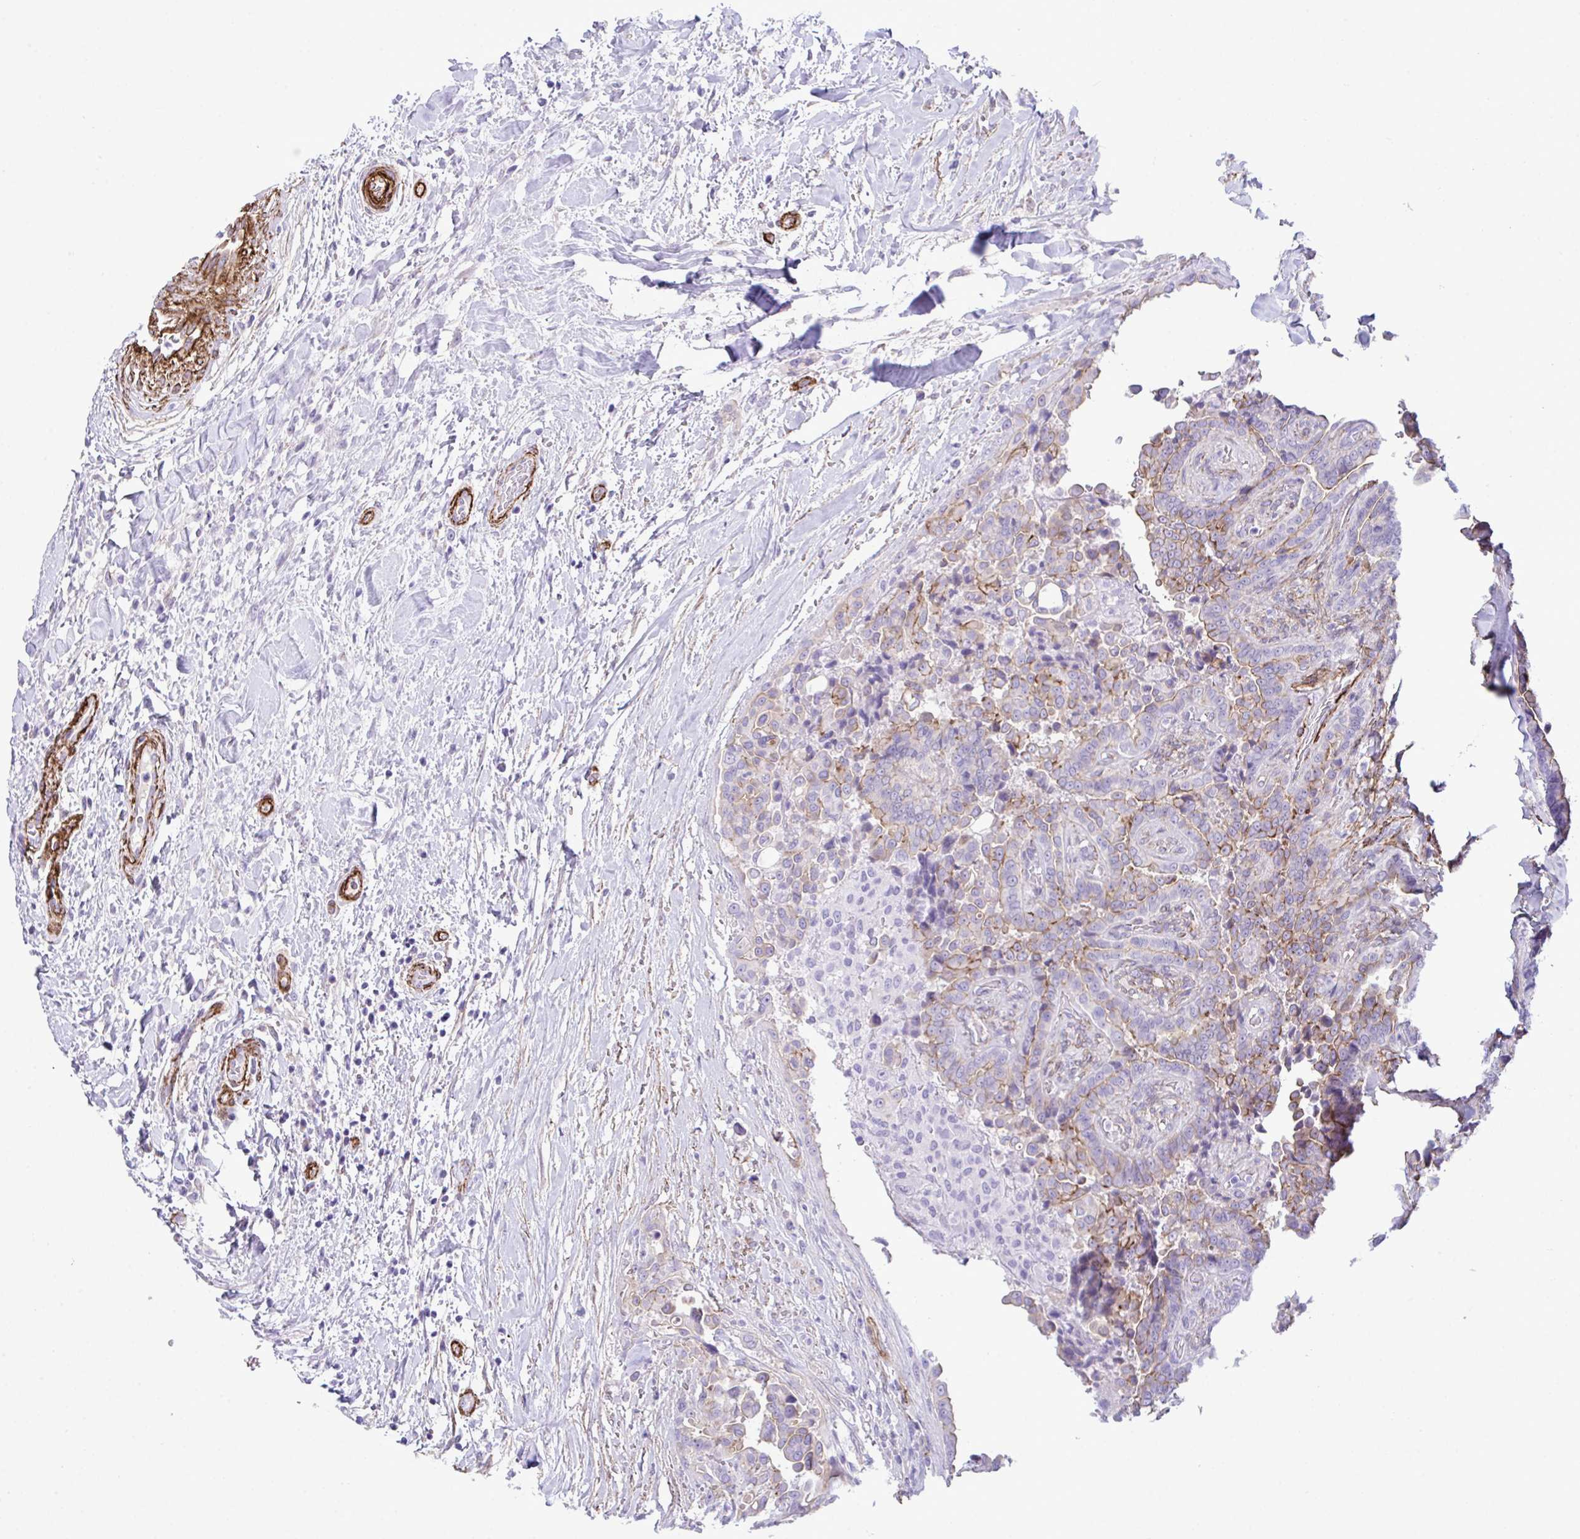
{"staining": {"intensity": "weak", "quantity": "<25%", "location": "cytoplasmic/membranous"}, "tissue": "thyroid cancer", "cell_type": "Tumor cells", "image_type": "cancer", "snomed": [{"axis": "morphology", "description": "Papillary adenocarcinoma, NOS"}, {"axis": "topography", "description": "Thyroid gland"}], "caption": "DAB (3,3'-diaminobenzidine) immunohistochemical staining of papillary adenocarcinoma (thyroid) displays no significant positivity in tumor cells.", "gene": "SYNPO2L", "patient": {"sex": "male", "age": 61}}